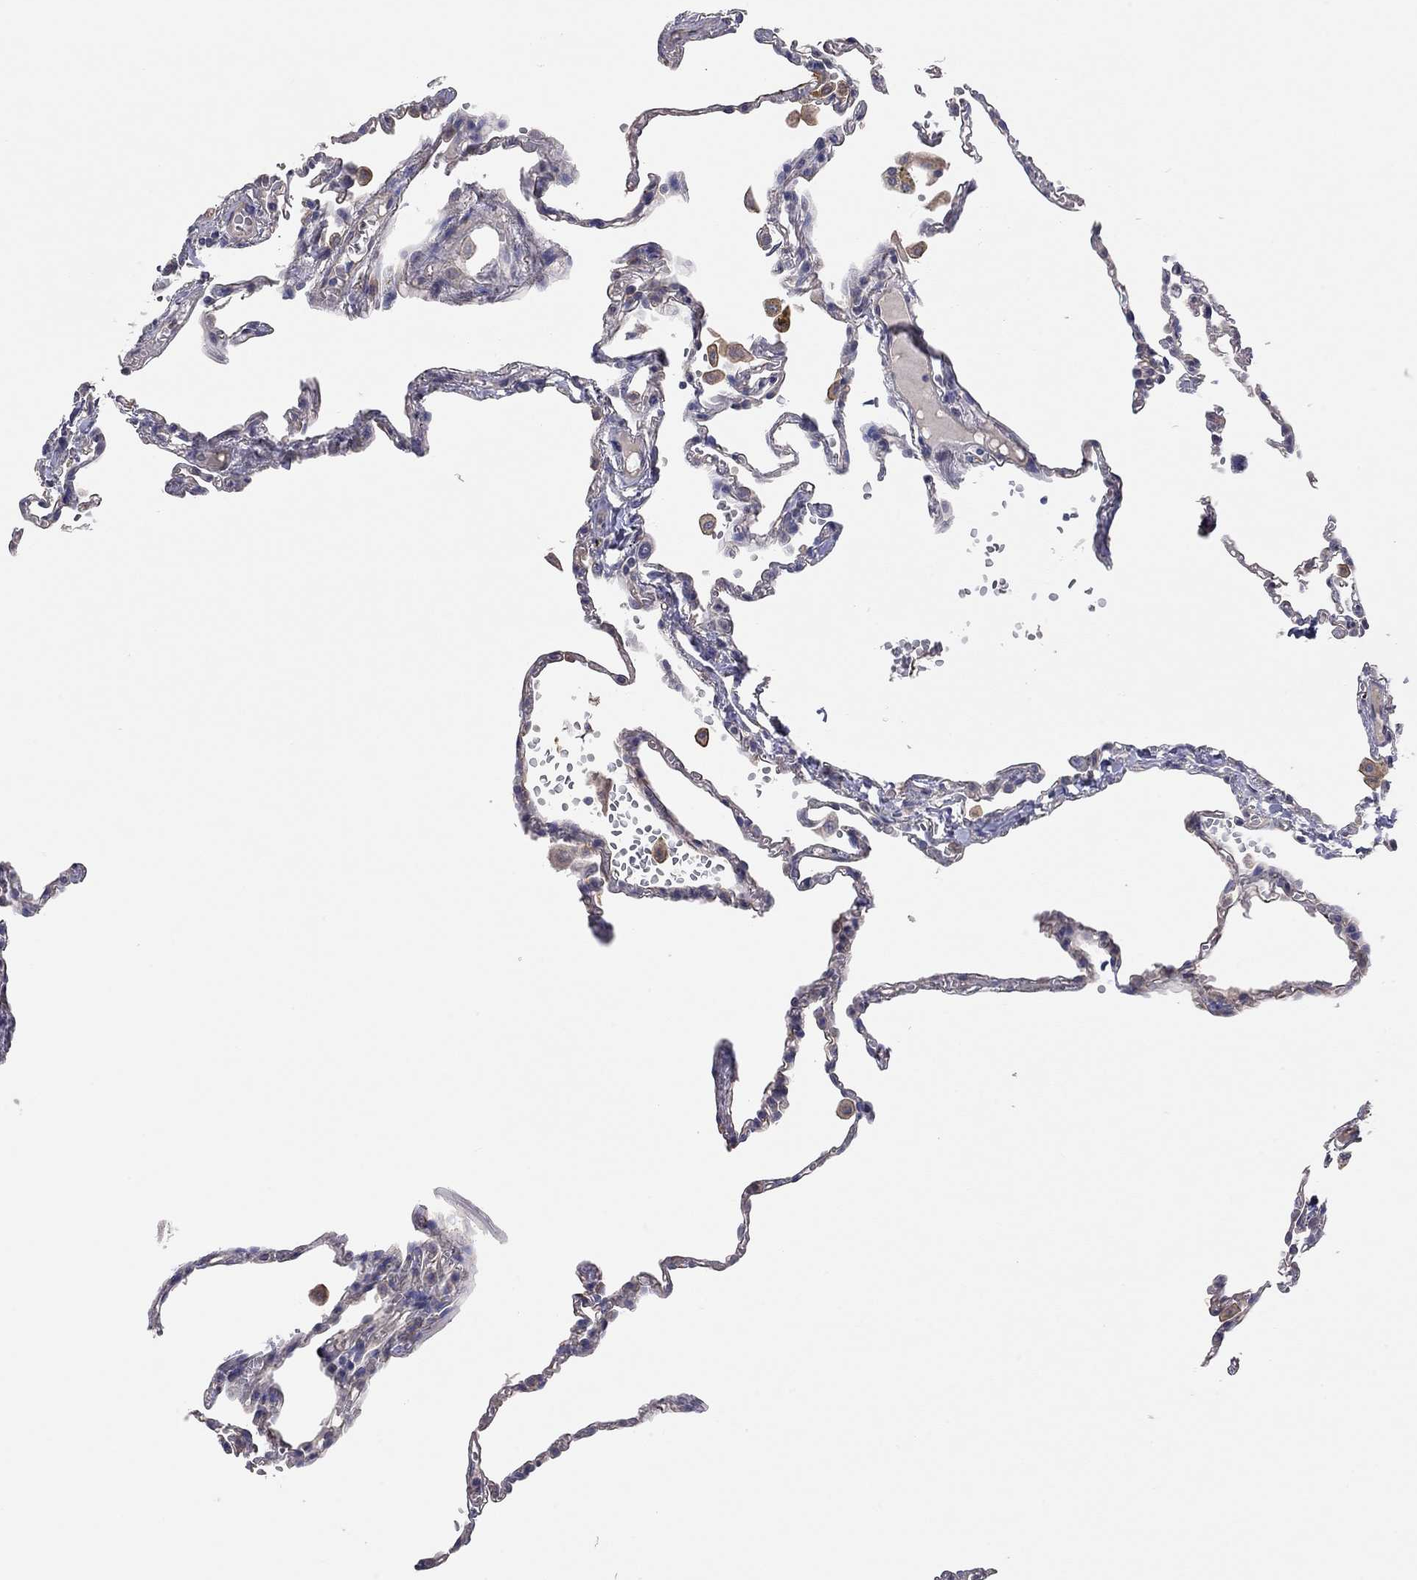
{"staining": {"intensity": "negative", "quantity": "none", "location": "none"}, "tissue": "lung", "cell_type": "Alveolar cells", "image_type": "normal", "snomed": [{"axis": "morphology", "description": "Normal tissue, NOS"}, {"axis": "topography", "description": "Lung"}], "caption": "High magnification brightfield microscopy of unremarkable lung stained with DAB (brown) and counterstained with hematoxylin (blue): alveolar cells show no significant staining.", "gene": "KCNB1", "patient": {"sex": "male", "age": 78}}